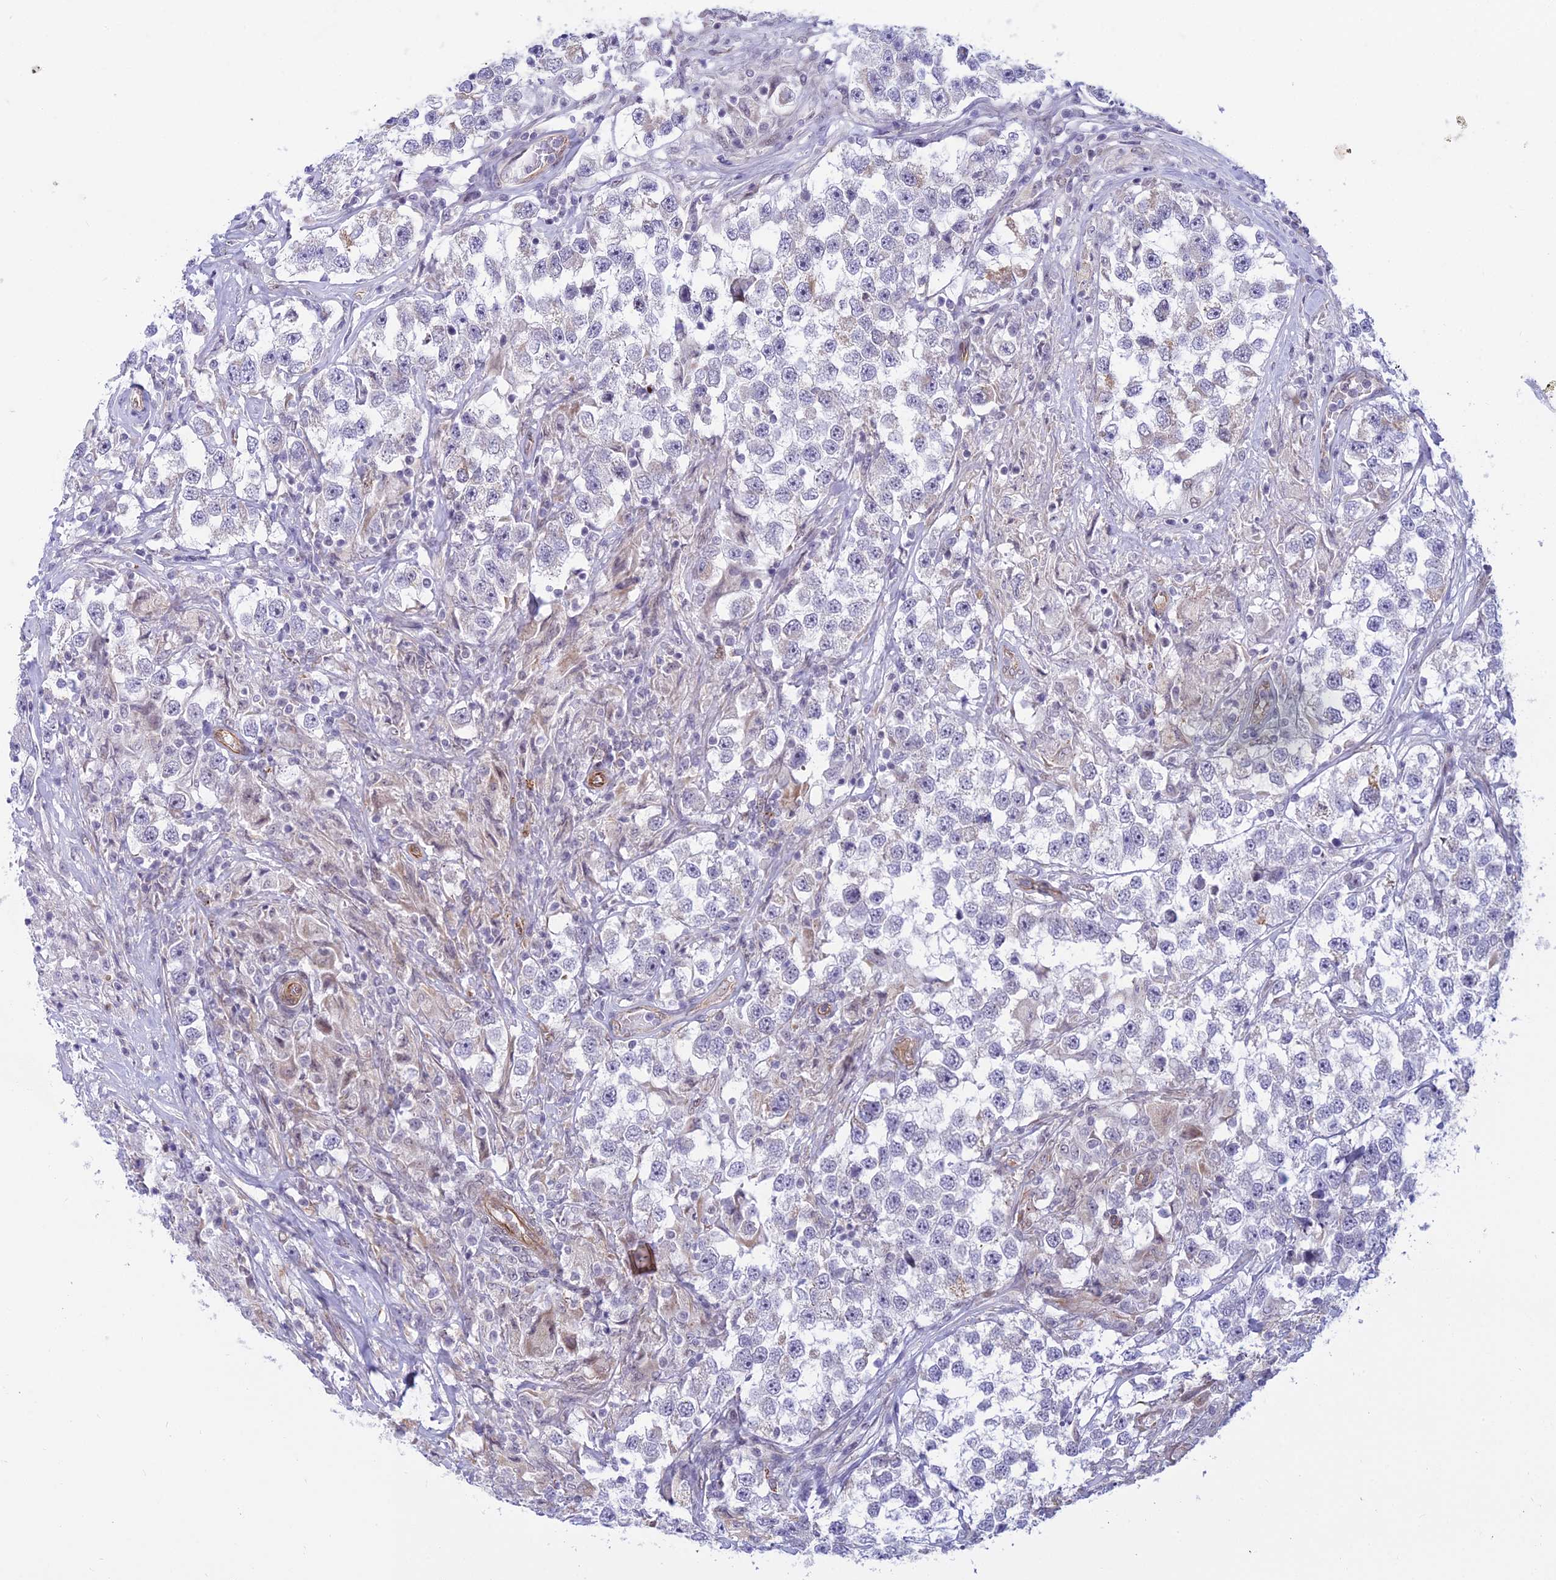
{"staining": {"intensity": "negative", "quantity": "none", "location": "none"}, "tissue": "testis cancer", "cell_type": "Tumor cells", "image_type": "cancer", "snomed": [{"axis": "morphology", "description": "Seminoma, NOS"}, {"axis": "topography", "description": "Testis"}], "caption": "IHC image of human seminoma (testis) stained for a protein (brown), which shows no staining in tumor cells.", "gene": "SAPCD2", "patient": {"sex": "male", "age": 46}}